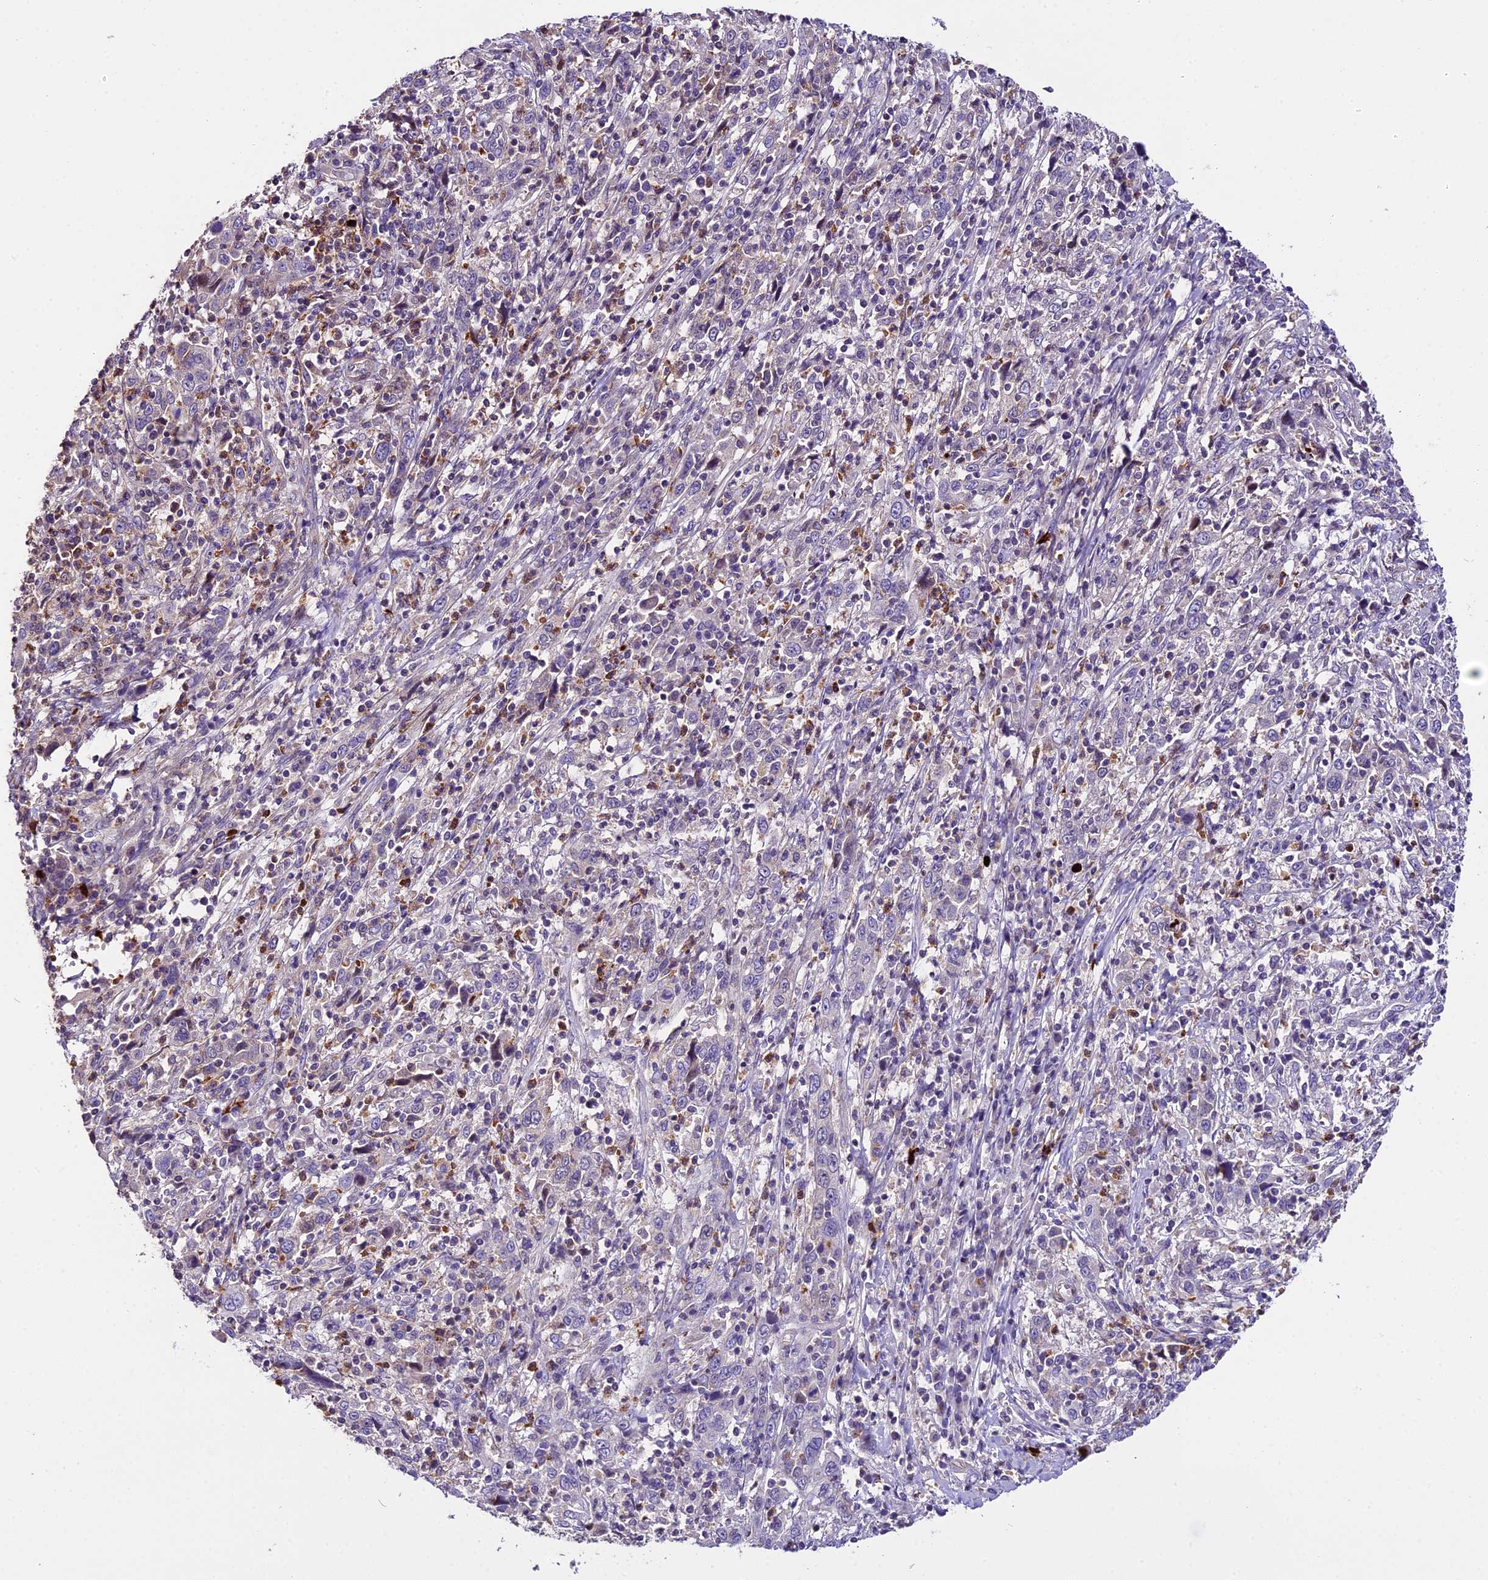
{"staining": {"intensity": "negative", "quantity": "none", "location": "none"}, "tissue": "cervical cancer", "cell_type": "Tumor cells", "image_type": "cancer", "snomed": [{"axis": "morphology", "description": "Squamous cell carcinoma, NOS"}, {"axis": "topography", "description": "Cervix"}], "caption": "IHC of cervical squamous cell carcinoma displays no staining in tumor cells. Brightfield microscopy of immunohistochemistry stained with DAB (3,3'-diaminobenzidine) (brown) and hematoxylin (blue), captured at high magnification.", "gene": "MAP3K7CL", "patient": {"sex": "female", "age": 46}}